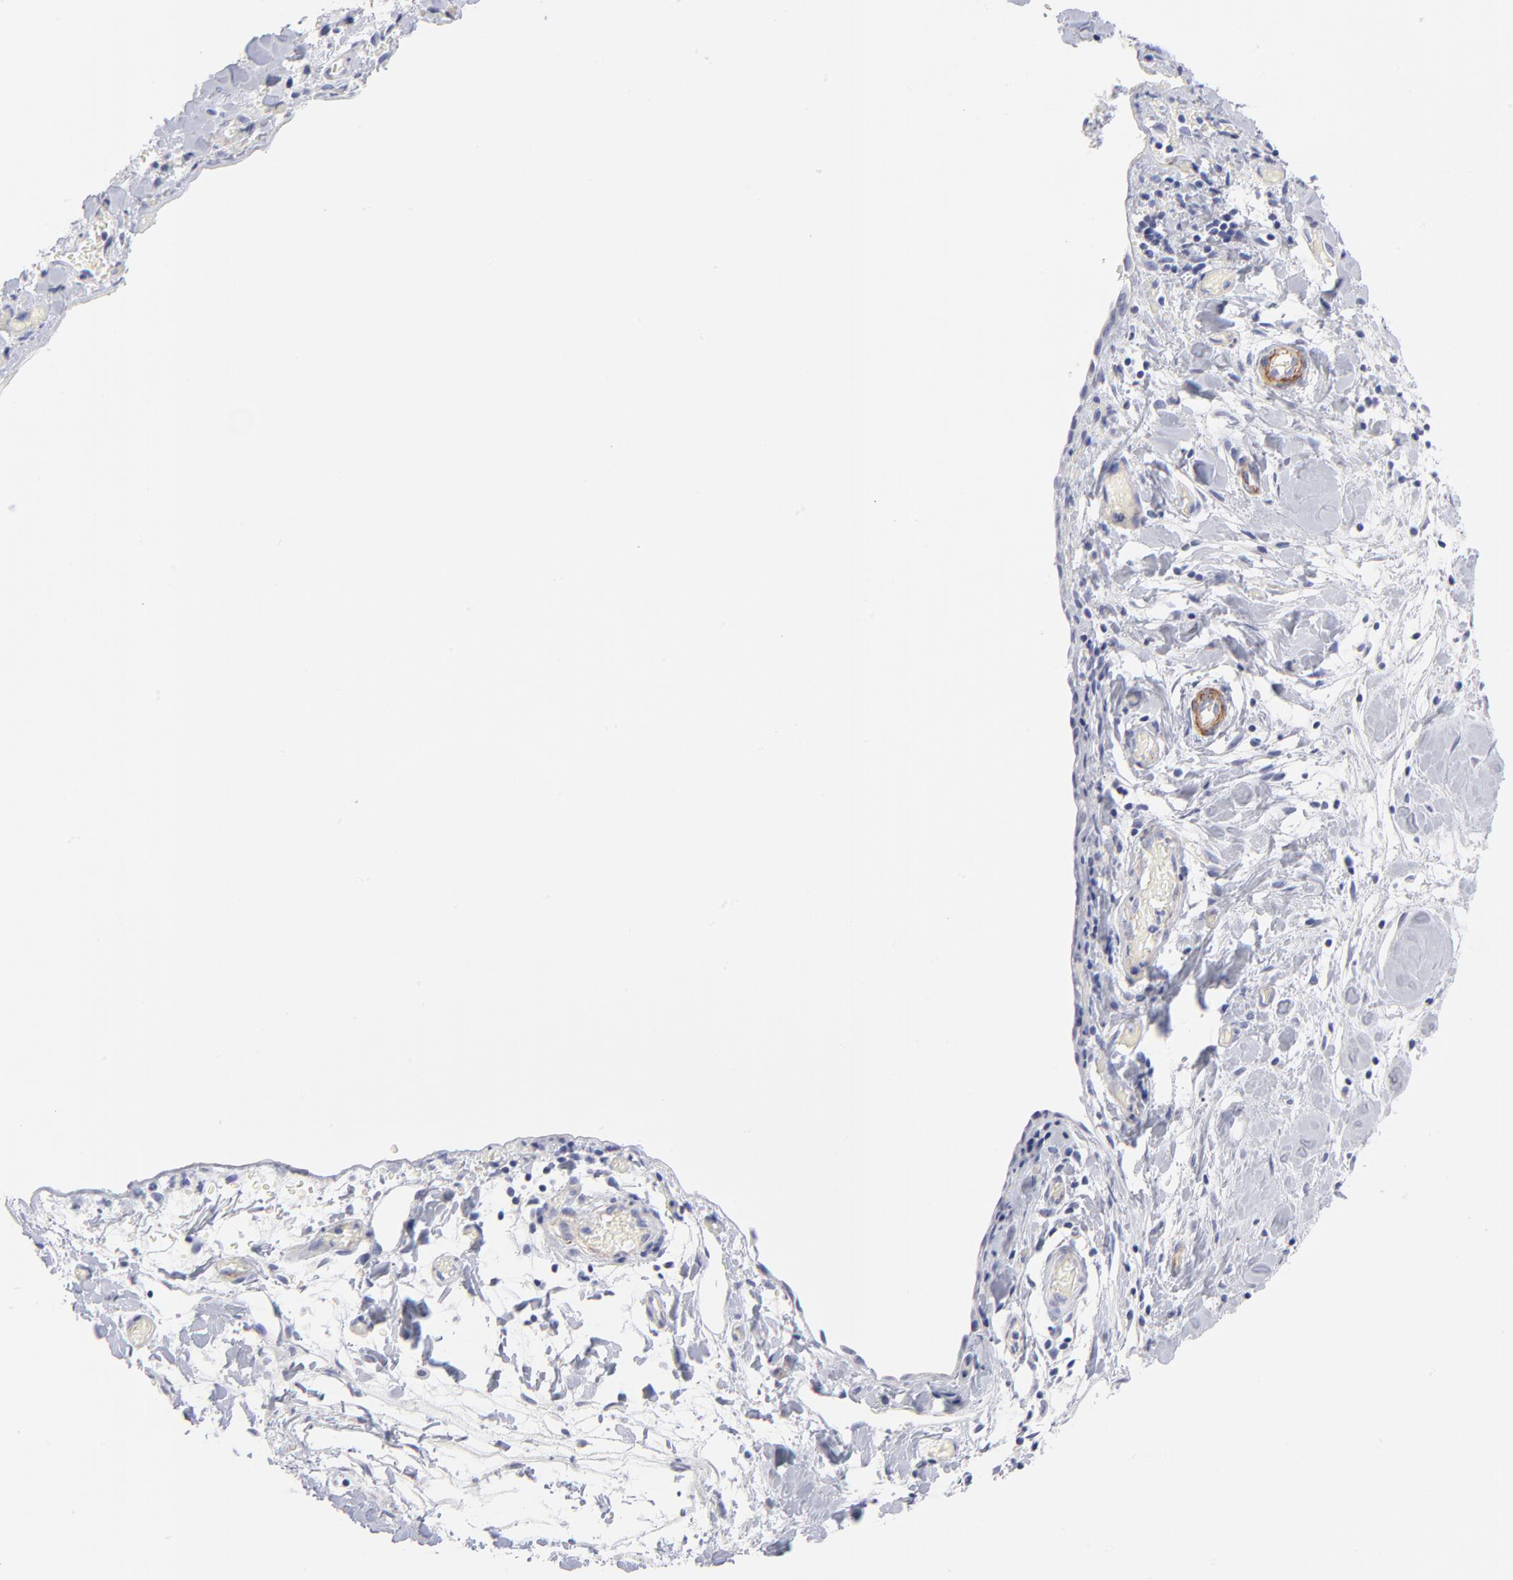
{"staining": {"intensity": "negative", "quantity": "none", "location": "none"}, "tissue": "stomach cancer", "cell_type": "Tumor cells", "image_type": "cancer", "snomed": [{"axis": "morphology", "description": "Adenocarcinoma, NOS"}, {"axis": "topography", "description": "Stomach, upper"}], "caption": "The histopathology image displays no significant staining in tumor cells of stomach cancer.", "gene": "ACTA2", "patient": {"sex": "male", "age": 47}}